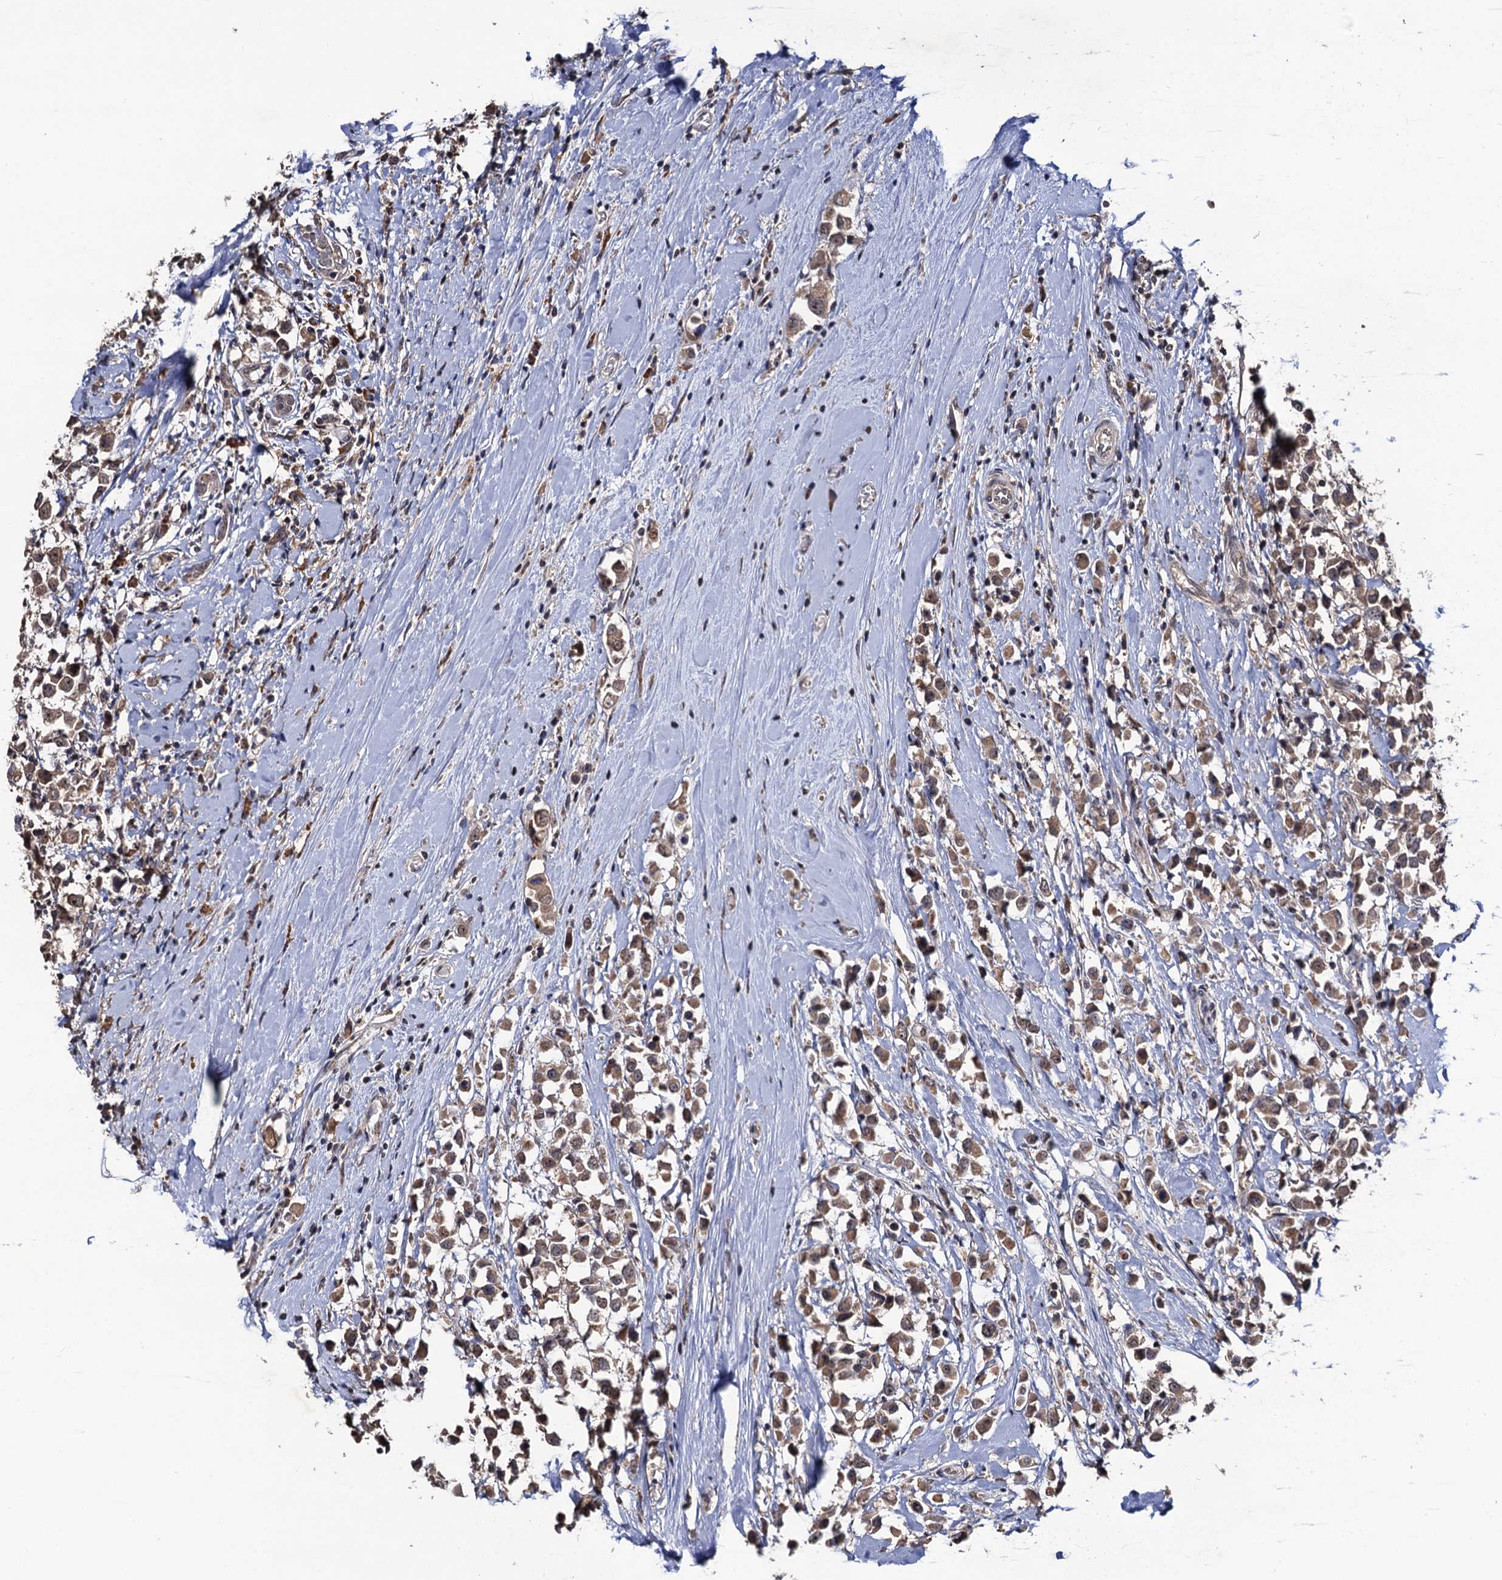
{"staining": {"intensity": "moderate", "quantity": ">75%", "location": "cytoplasmic/membranous"}, "tissue": "breast cancer", "cell_type": "Tumor cells", "image_type": "cancer", "snomed": [{"axis": "morphology", "description": "Duct carcinoma"}, {"axis": "topography", "description": "Breast"}], "caption": "Immunohistochemical staining of intraductal carcinoma (breast) shows moderate cytoplasmic/membranous protein positivity in approximately >75% of tumor cells. (Brightfield microscopy of DAB IHC at high magnification).", "gene": "LRRC63", "patient": {"sex": "female", "age": 61}}